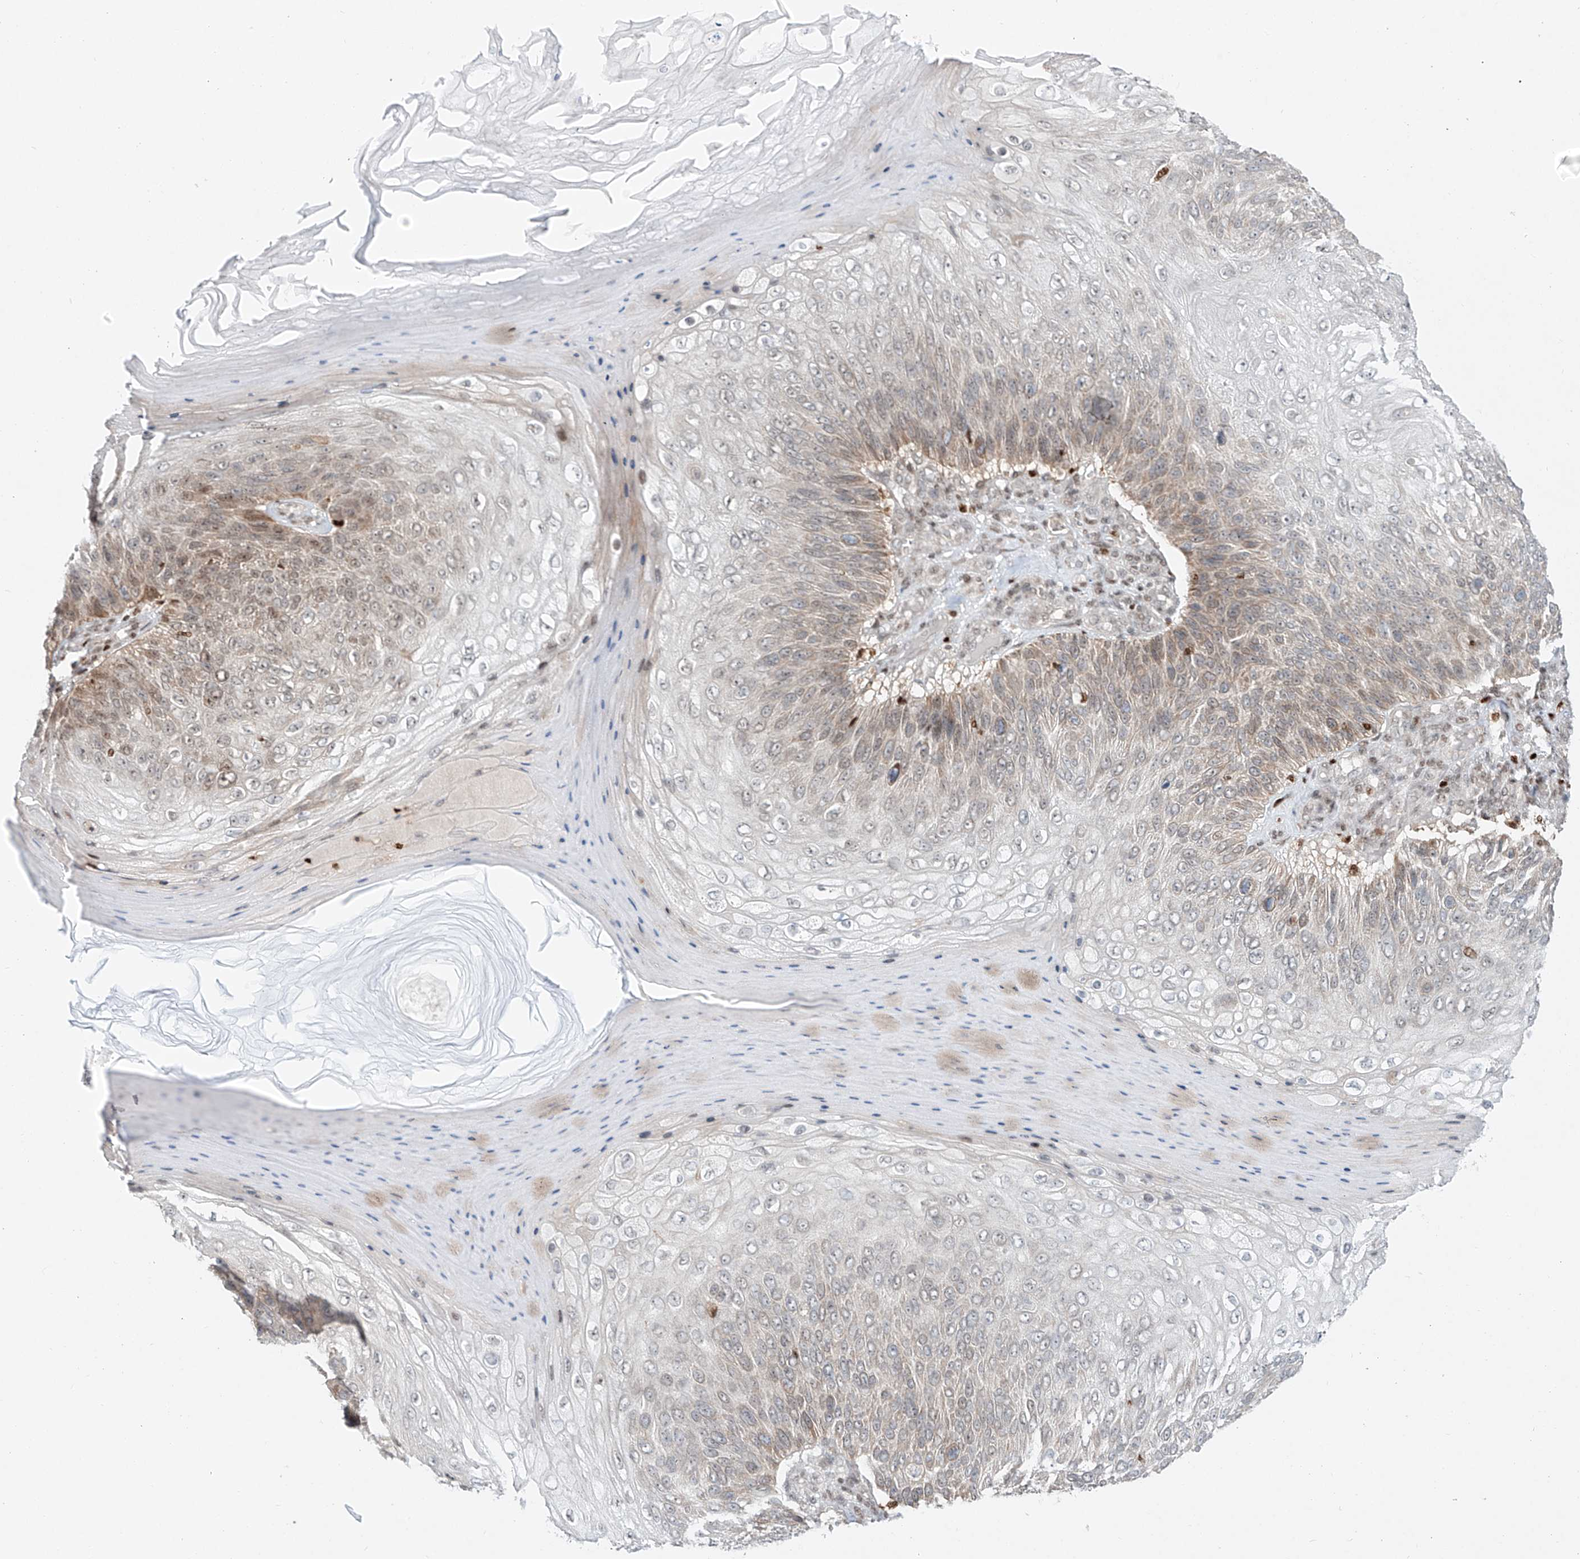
{"staining": {"intensity": "weak", "quantity": "<25%", "location": "cytoplasmic/membranous"}, "tissue": "skin cancer", "cell_type": "Tumor cells", "image_type": "cancer", "snomed": [{"axis": "morphology", "description": "Squamous cell carcinoma, NOS"}, {"axis": "topography", "description": "Skin"}], "caption": "Protein analysis of skin cancer displays no significant expression in tumor cells.", "gene": "DZIP1L", "patient": {"sex": "female", "age": 88}}